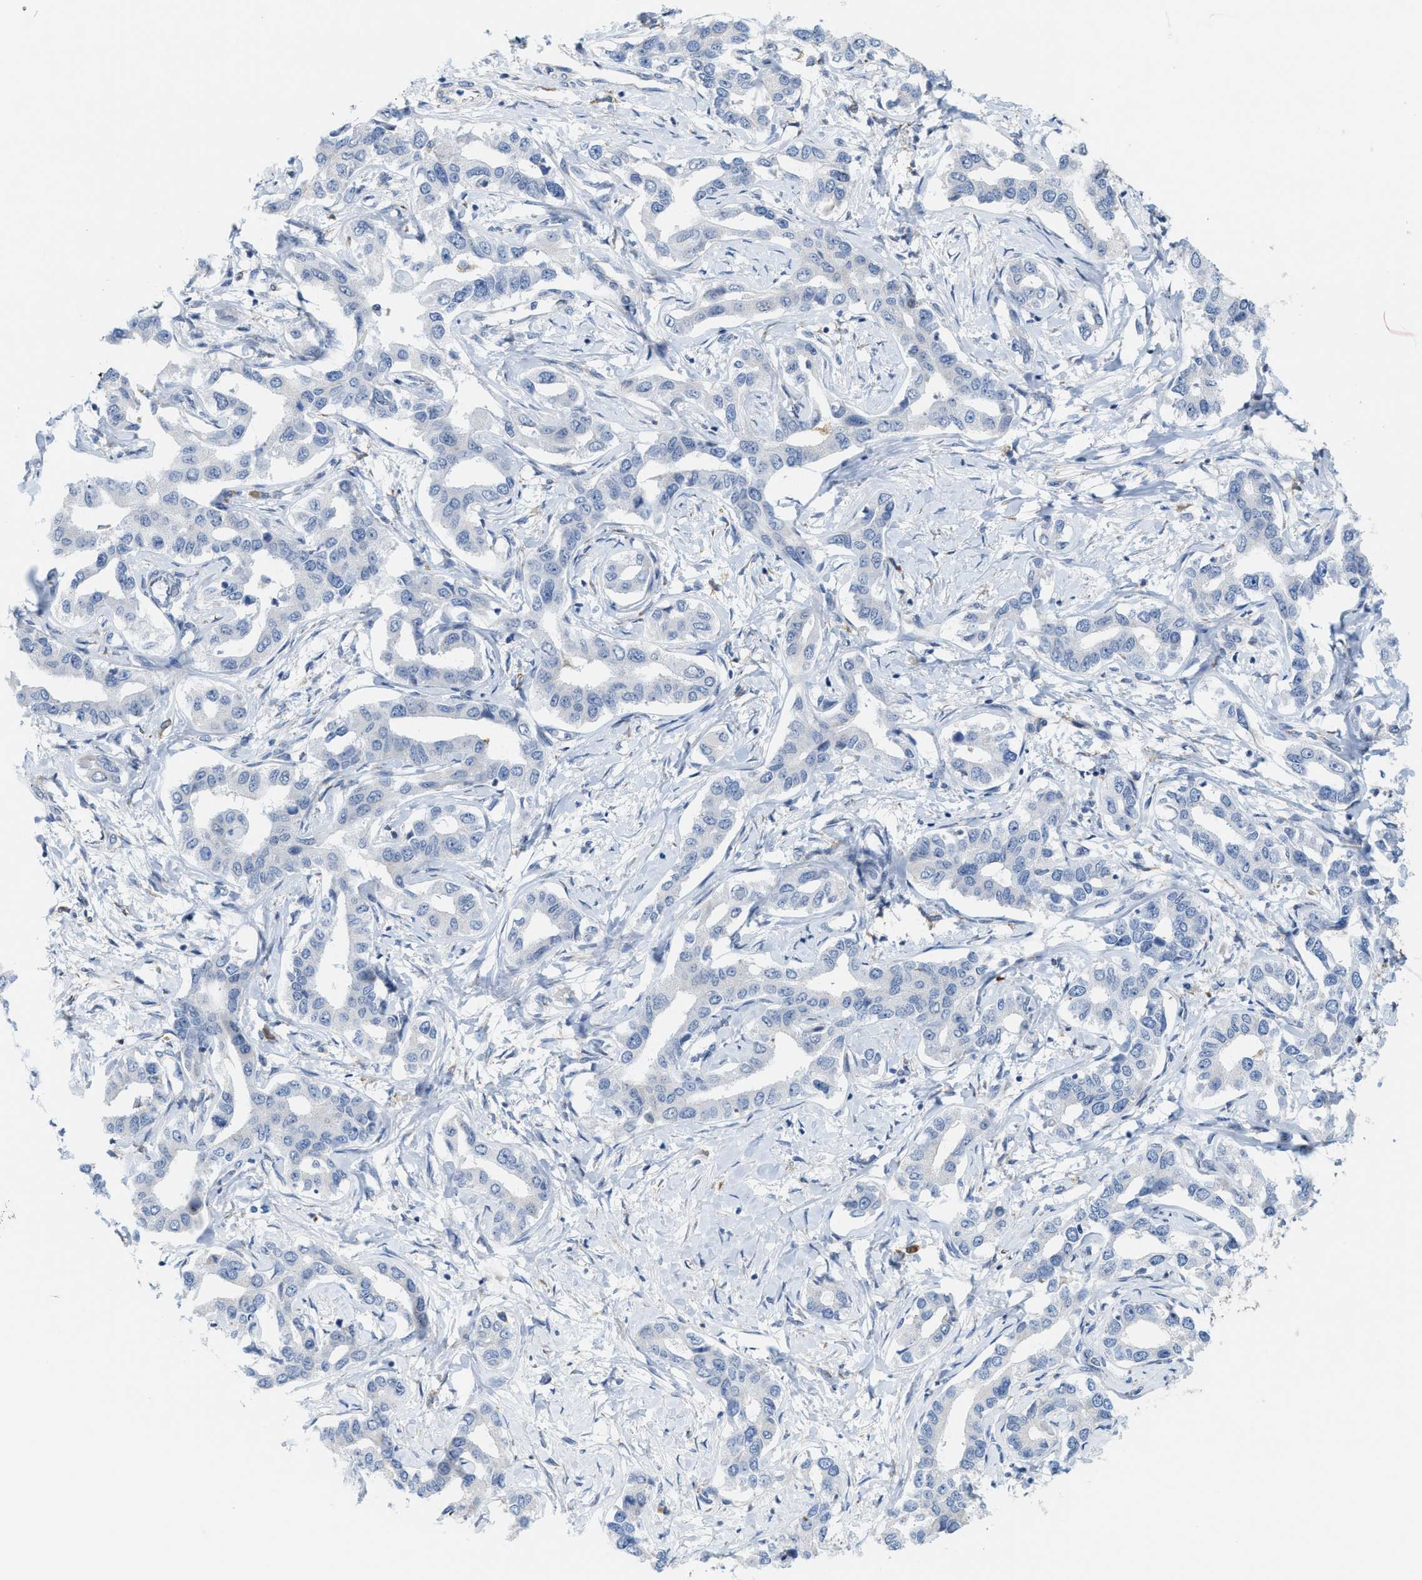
{"staining": {"intensity": "negative", "quantity": "none", "location": "none"}, "tissue": "liver cancer", "cell_type": "Tumor cells", "image_type": "cancer", "snomed": [{"axis": "morphology", "description": "Cholangiocarcinoma"}, {"axis": "topography", "description": "Liver"}], "caption": "Liver cancer stained for a protein using immunohistochemistry shows no expression tumor cells.", "gene": "KIFC3", "patient": {"sex": "male", "age": 59}}